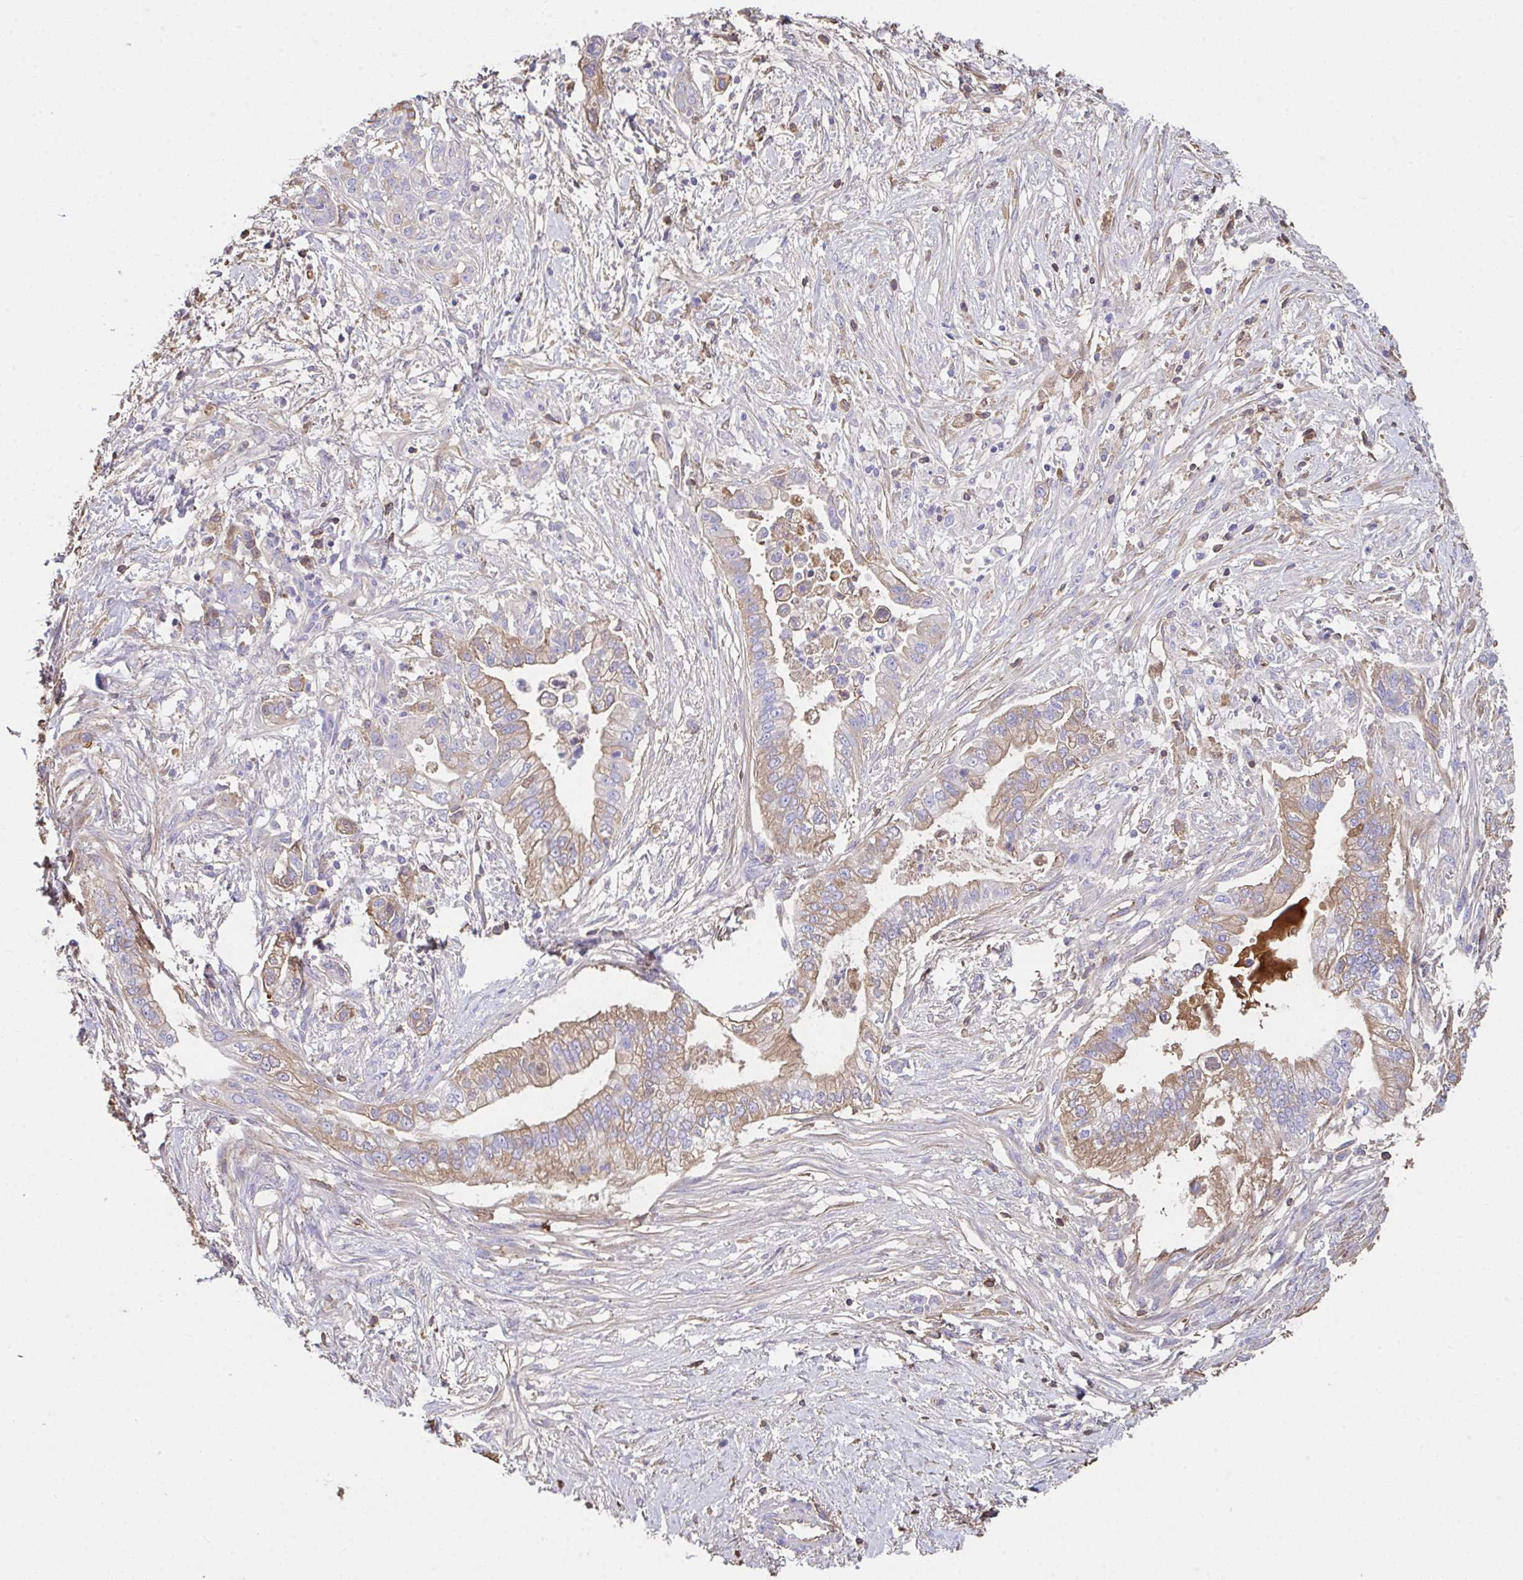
{"staining": {"intensity": "moderate", "quantity": "25%-75%", "location": "cytoplasmic/membranous"}, "tissue": "pancreatic cancer", "cell_type": "Tumor cells", "image_type": "cancer", "snomed": [{"axis": "morphology", "description": "Adenocarcinoma, NOS"}, {"axis": "topography", "description": "Pancreas"}], "caption": "IHC micrograph of pancreatic cancer stained for a protein (brown), which demonstrates medium levels of moderate cytoplasmic/membranous expression in approximately 25%-75% of tumor cells.", "gene": "ZNF813", "patient": {"sex": "male", "age": 70}}